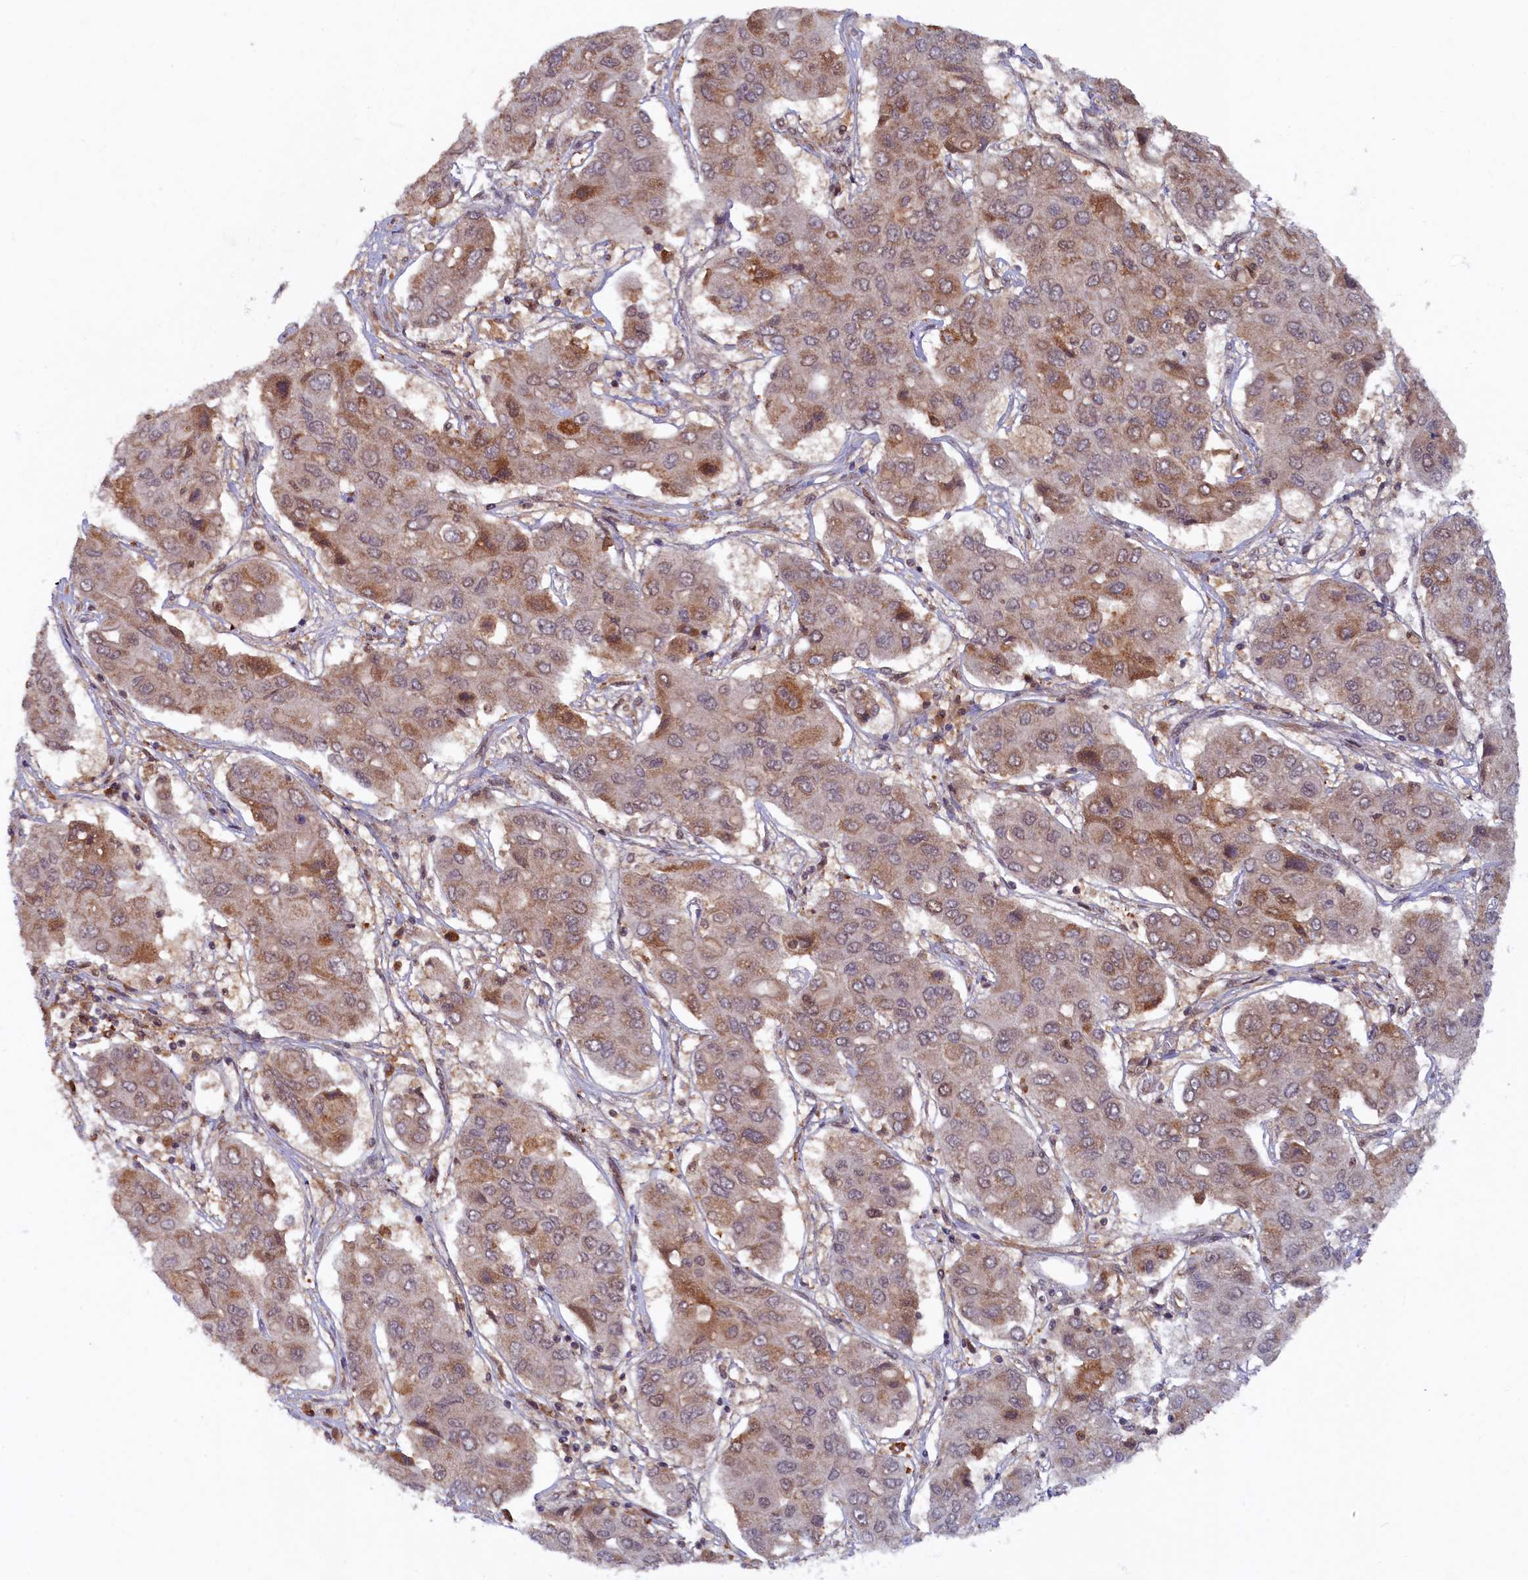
{"staining": {"intensity": "moderate", "quantity": "25%-75%", "location": "cytoplasmic/membranous"}, "tissue": "liver cancer", "cell_type": "Tumor cells", "image_type": "cancer", "snomed": [{"axis": "morphology", "description": "Cholangiocarcinoma"}, {"axis": "topography", "description": "Liver"}], "caption": "A medium amount of moderate cytoplasmic/membranous expression is identified in about 25%-75% of tumor cells in liver cancer tissue.", "gene": "BRCA1", "patient": {"sex": "male", "age": 67}}